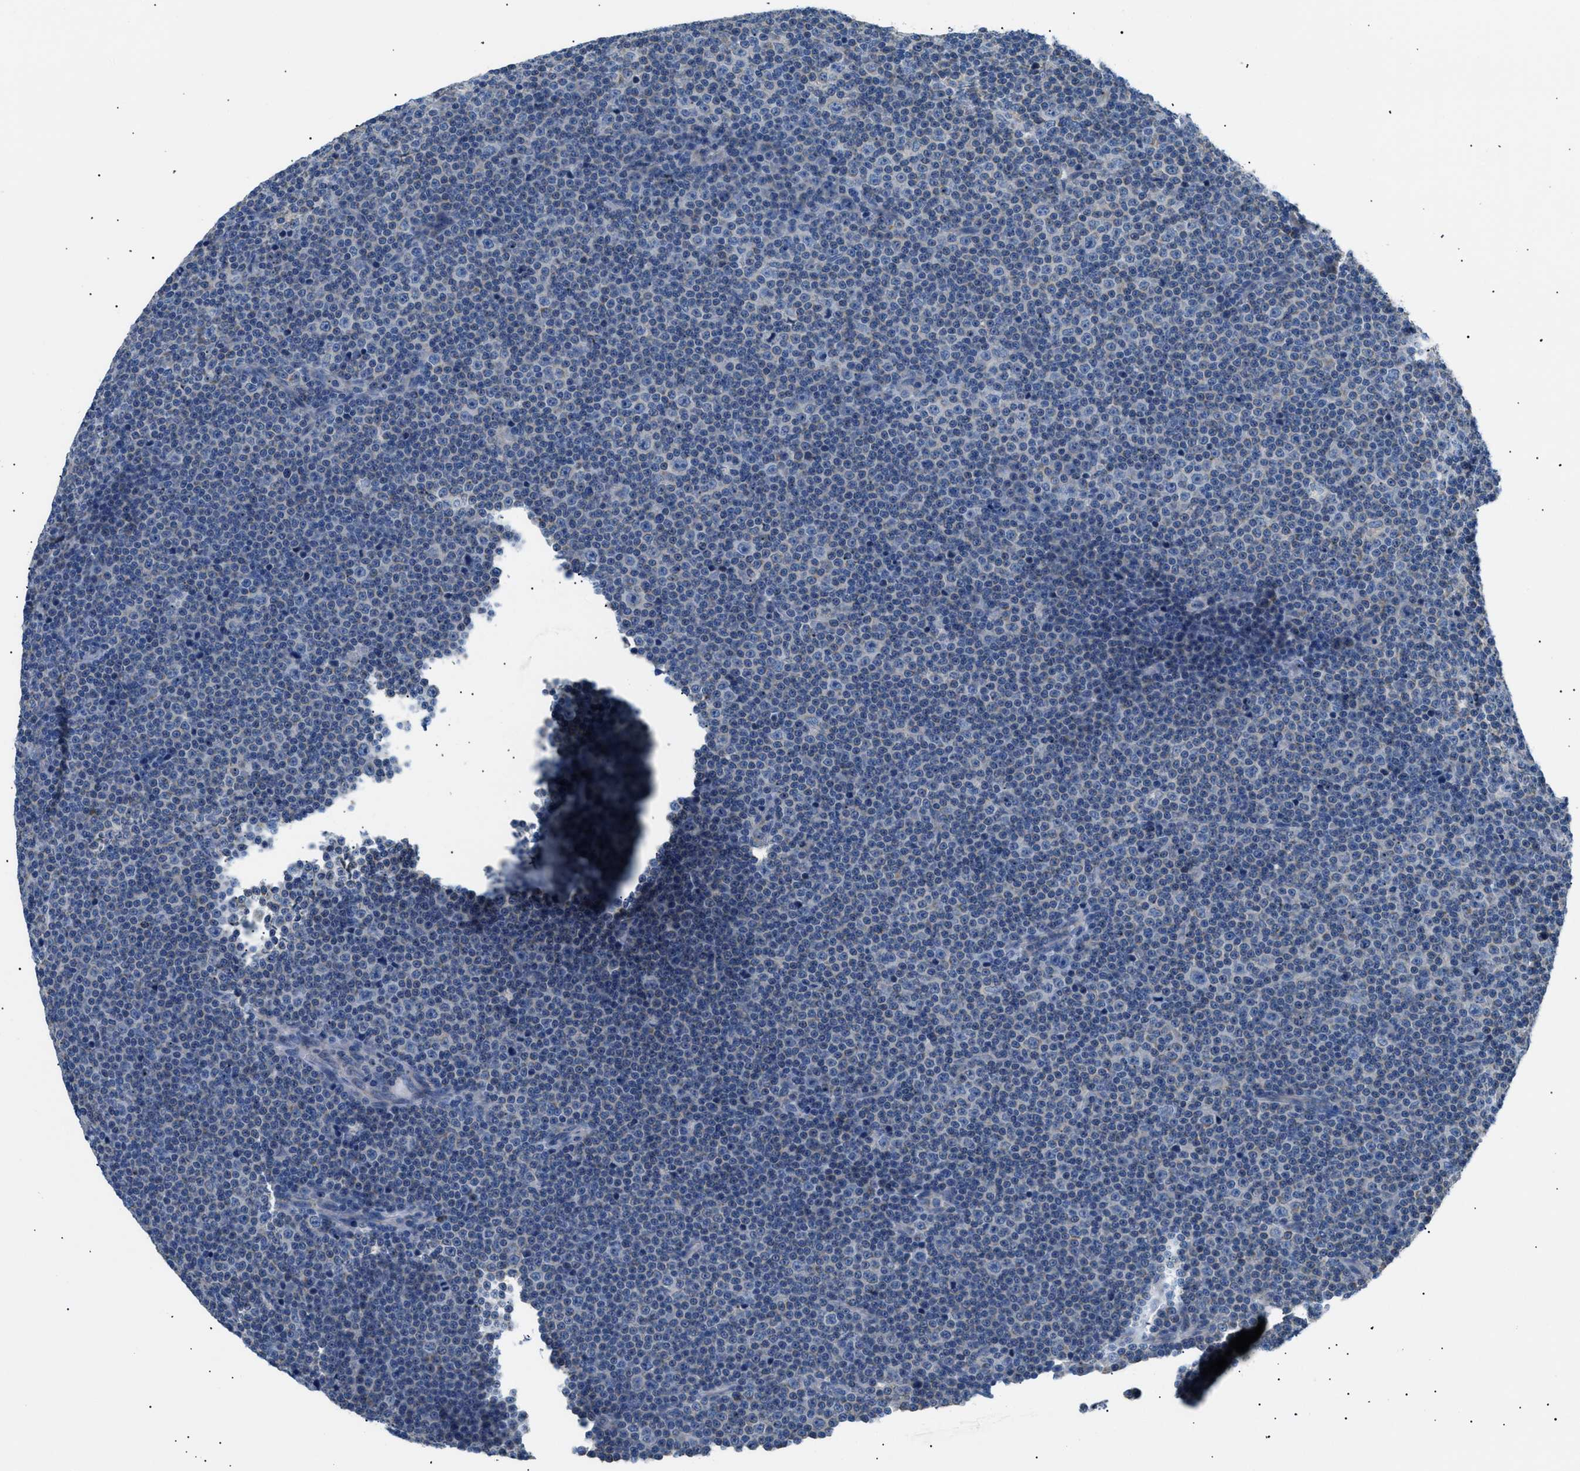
{"staining": {"intensity": "negative", "quantity": "none", "location": "none"}, "tissue": "lymphoma", "cell_type": "Tumor cells", "image_type": "cancer", "snomed": [{"axis": "morphology", "description": "Malignant lymphoma, non-Hodgkin's type, Low grade"}, {"axis": "topography", "description": "Lymph node"}], "caption": "Immunohistochemistry (IHC) image of malignant lymphoma, non-Hodgkin's type (low-grade) stained for a protein (brown), which exhibits no staining in tumor cells. (IHC, brightfield microscopy, high magnification).", "gene": "ILDR1", "patient": {"sex": "female", "age": 67}}